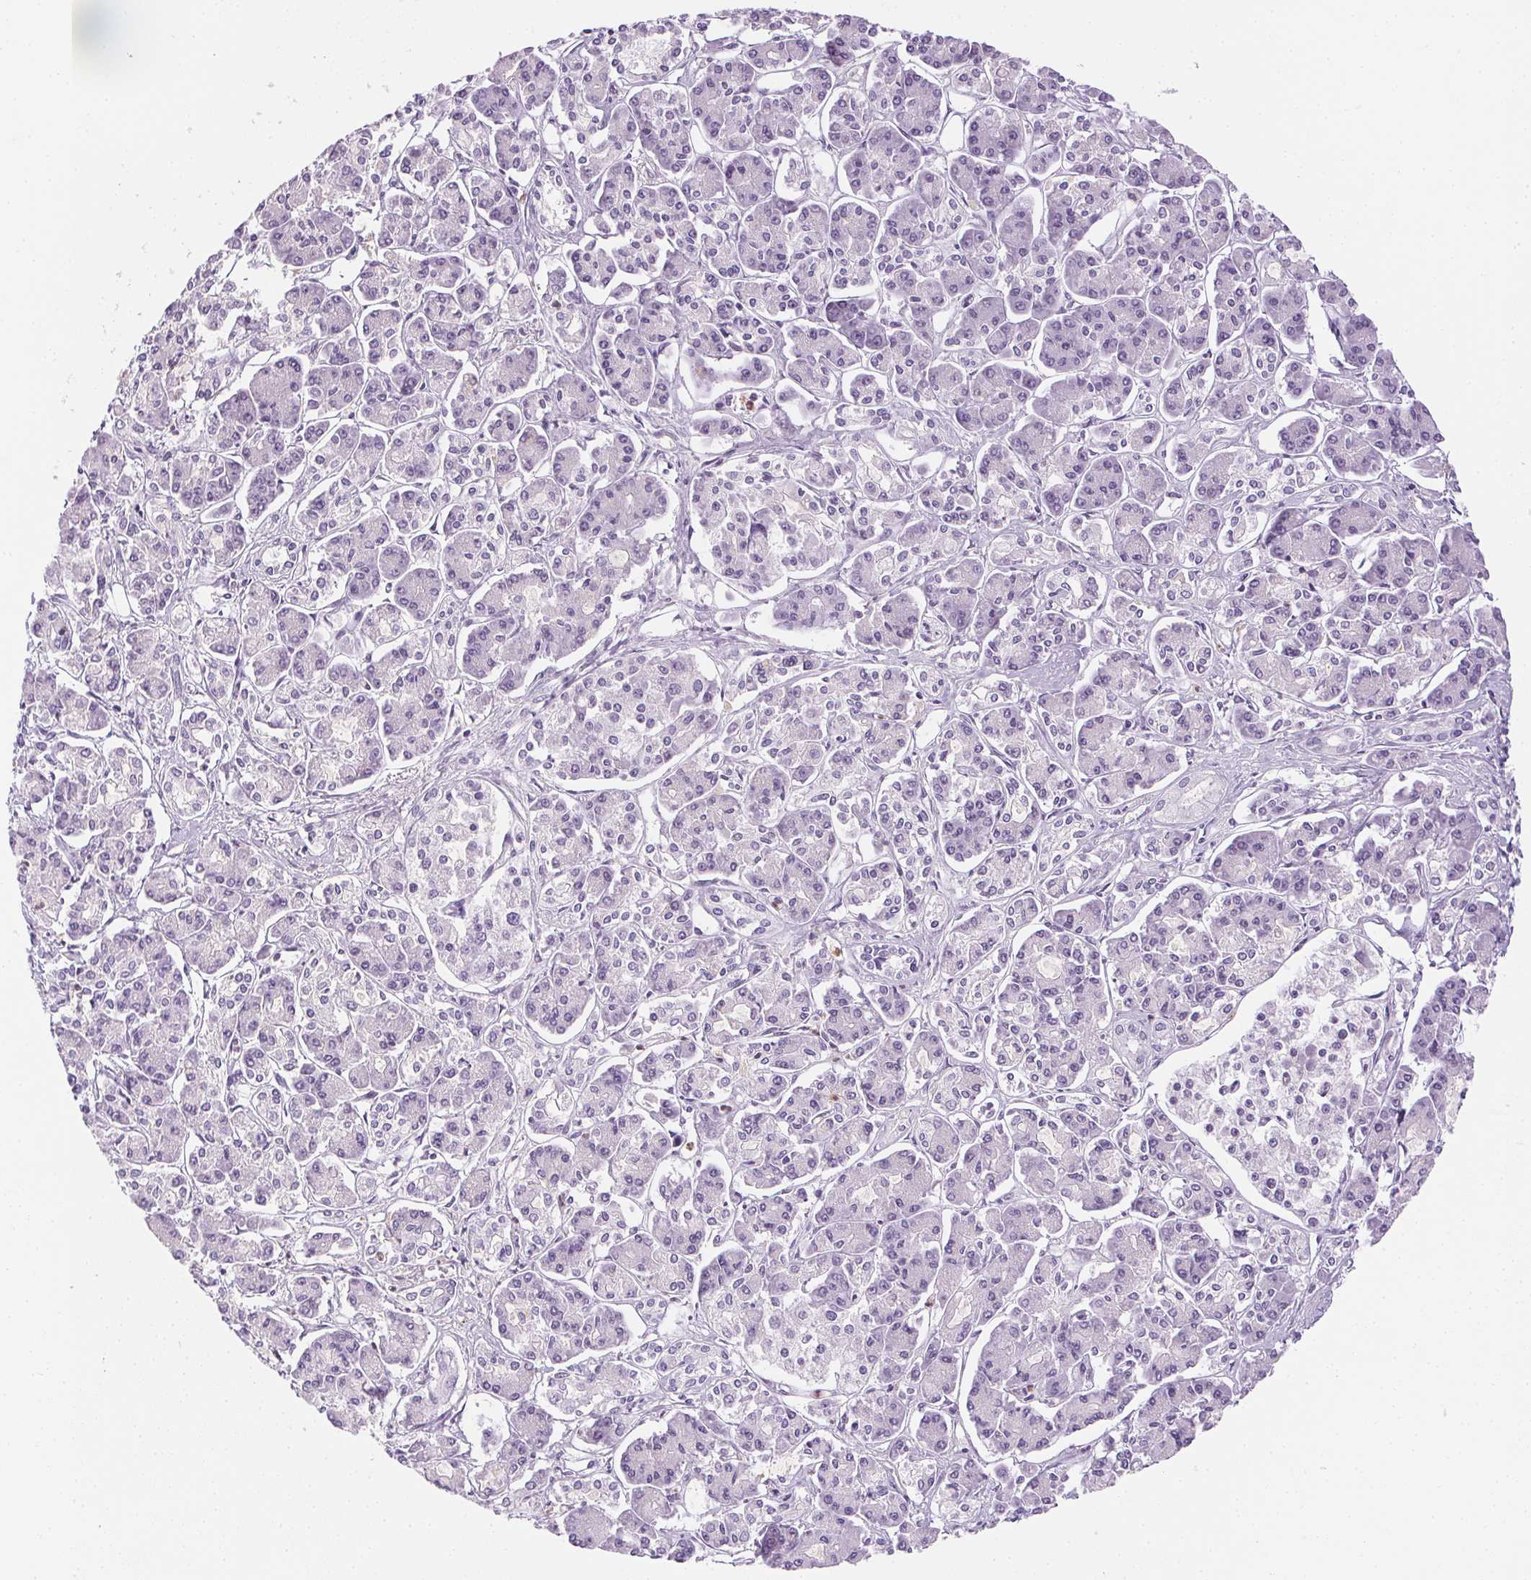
{"staining": {"intensity": "negative", "quantity": "none", "location": "none"}, "tissue": "pancreatic cancer", "cell_type": "Tumor cells", "image_type": "cancer", "snomed": [{"axis": "morphology", "description": "Adenocarcinoma, NOS"}, {"axis": "topography", "description": "Pancreas"}], "caption": "Immunohistochemistry histopathology image of human adenocarcinoma (pancreatic) stained for a protein (brown), which displays no positivity in tumor cells.", "gene": "TMEM45A", "patient": {"sex": "male", "age": 85}}